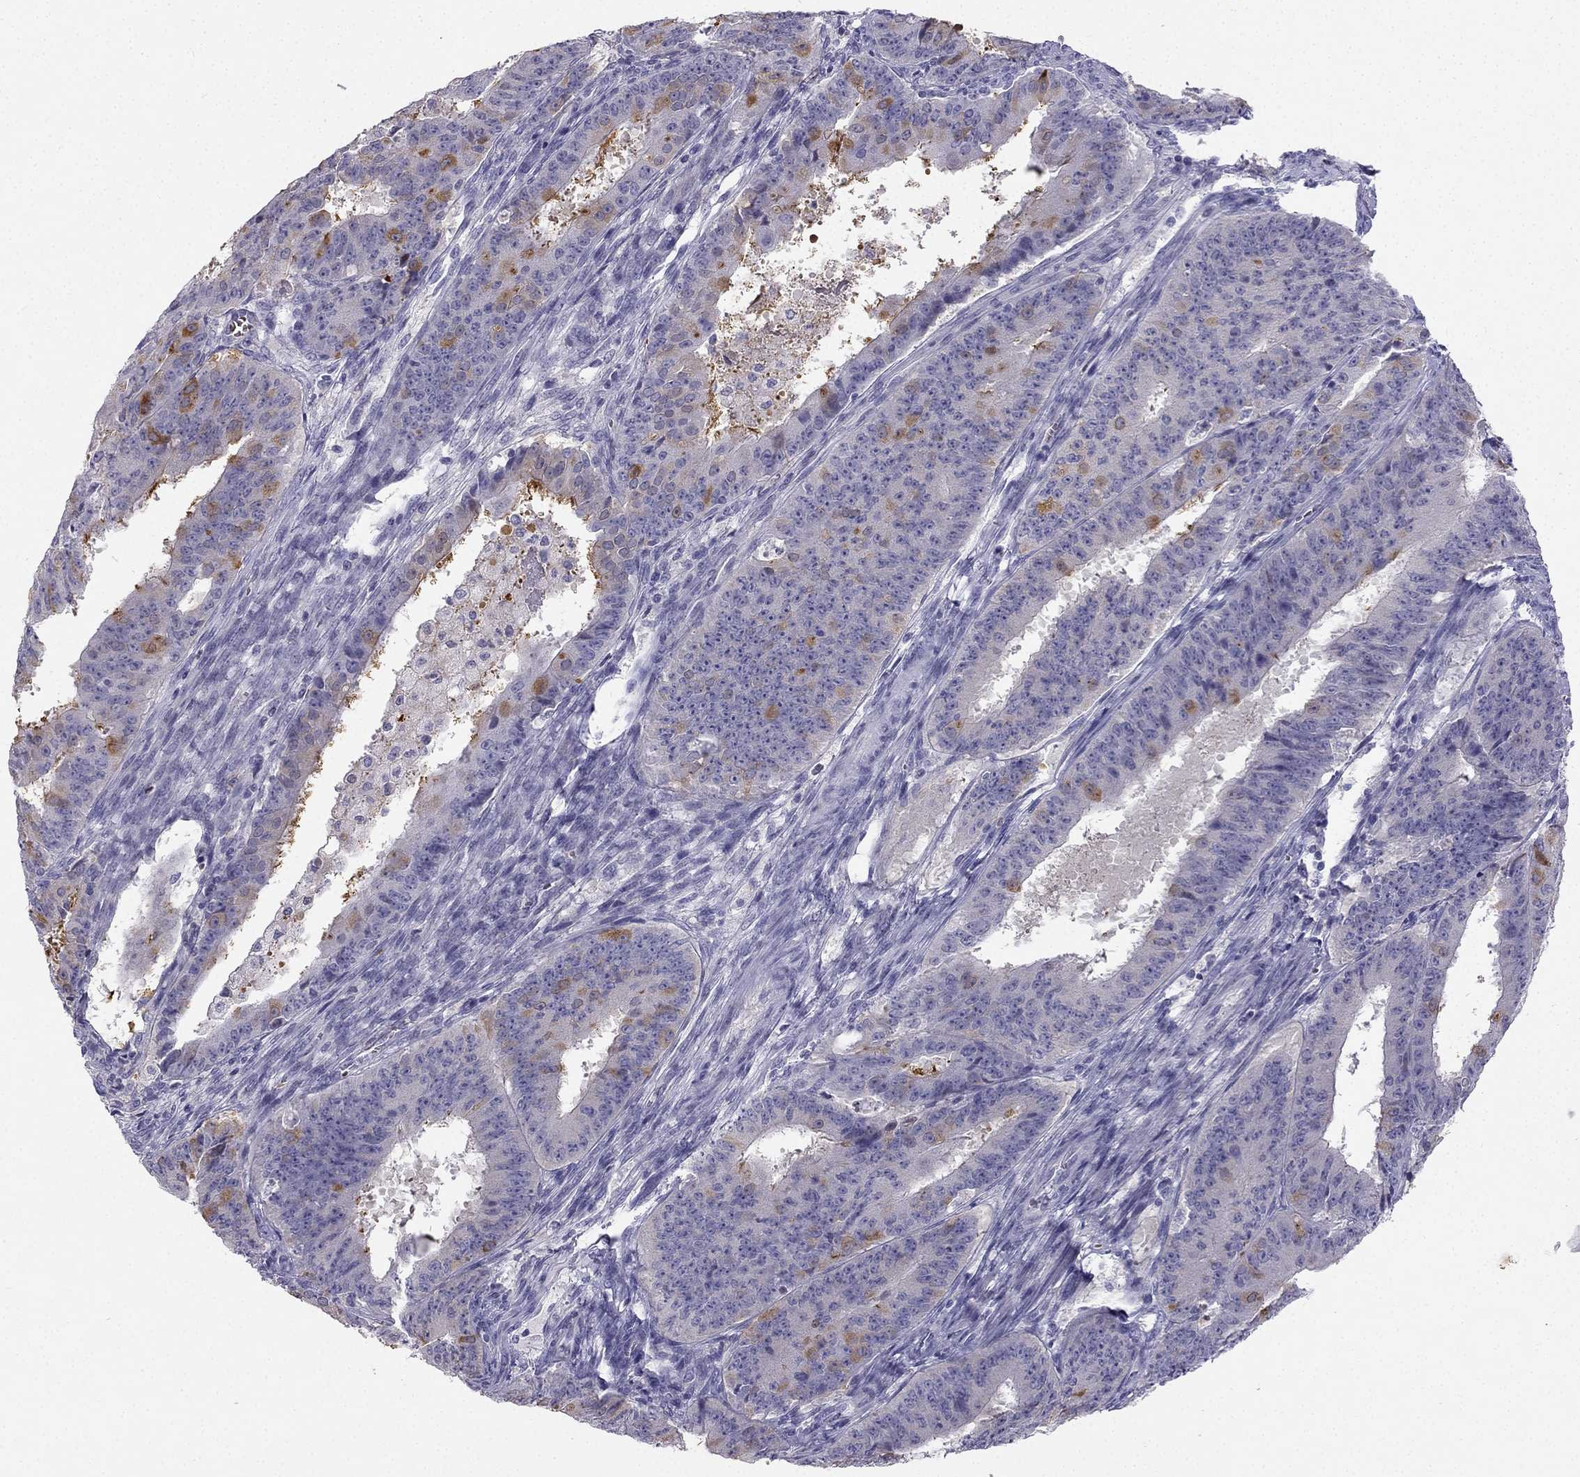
{"staining": {"intensity": "moderate", "quantity": "<25%", "location": "cytoplasmic/membranous"}, "tissue": "ovarian cancer", "cell_type": "Tumor cells", "image_type": "cancer", "snomed": [{"axis": "morphology", "description": "Carcinoma, endometroid"}, {"axis": "topography", "description": "Ovary"}], "caption": "A photomicrograph showing moderate cytoplasmic/membranous expression in about <25% of tumor cells in ovarian cancer, as visualized by brown immunohistochemical staining.", "gene": "RSPH14", "patient": {"sex": "female", "age": 42}}